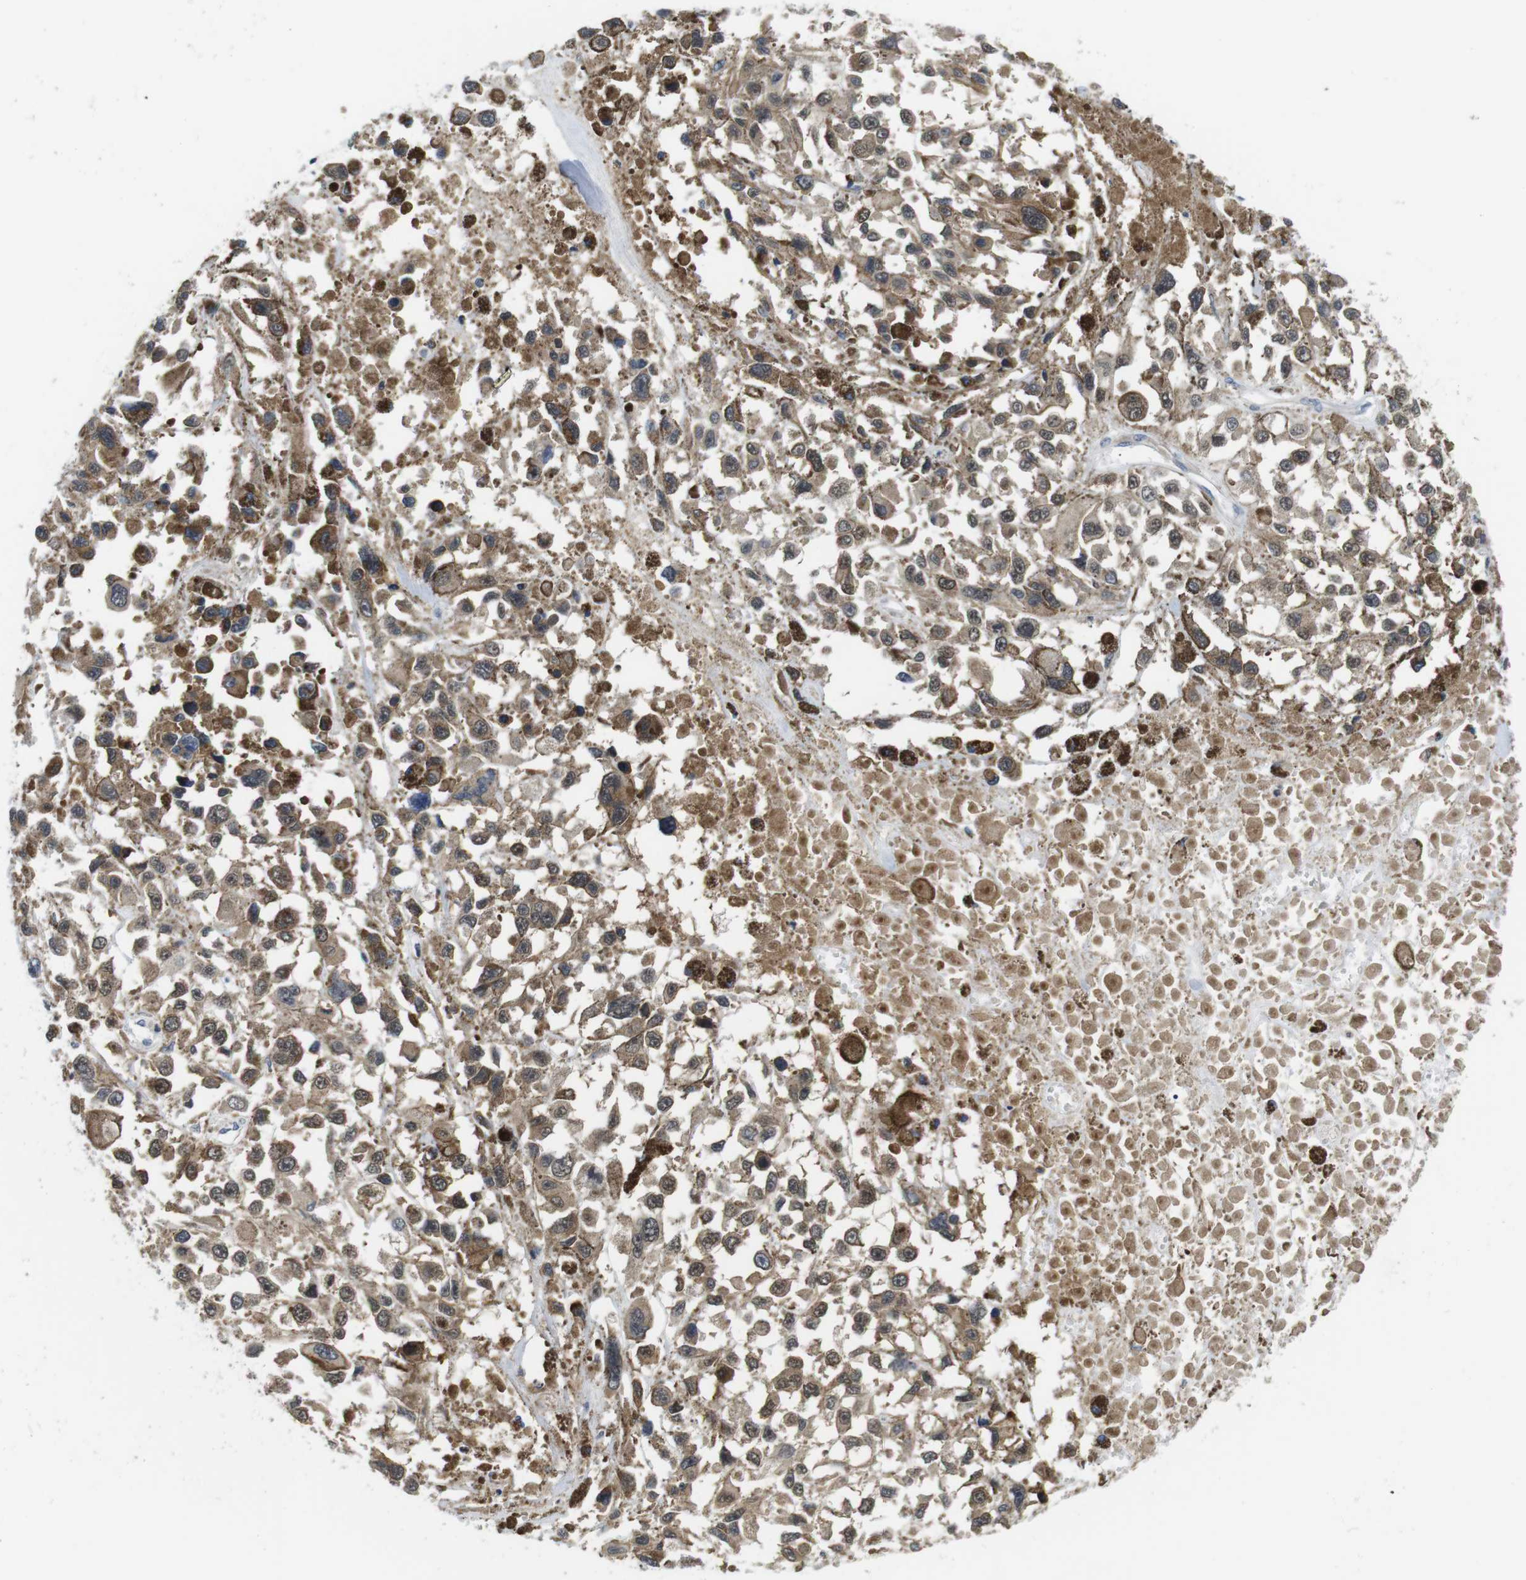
{"staining": {"intensity": "moderate", "quantity": ">75%", "location": "cytoplasmic/membranous"}, "tissue": "melanoma", "cell_type": "Tumor cells", "image_type": "cancer", "snomed": [{"axis": "morphology", "description": "Malignant melanoma, Metastatic site"}, {"axis": "topography", "description": "Lymph node"}], "caption": "Moderate cytoplasmic/membranous protein expression is present in about >75% of tumor cells in melanoma.", "gene": "FADD", "patient": {"sex": "male", "age": 59}}